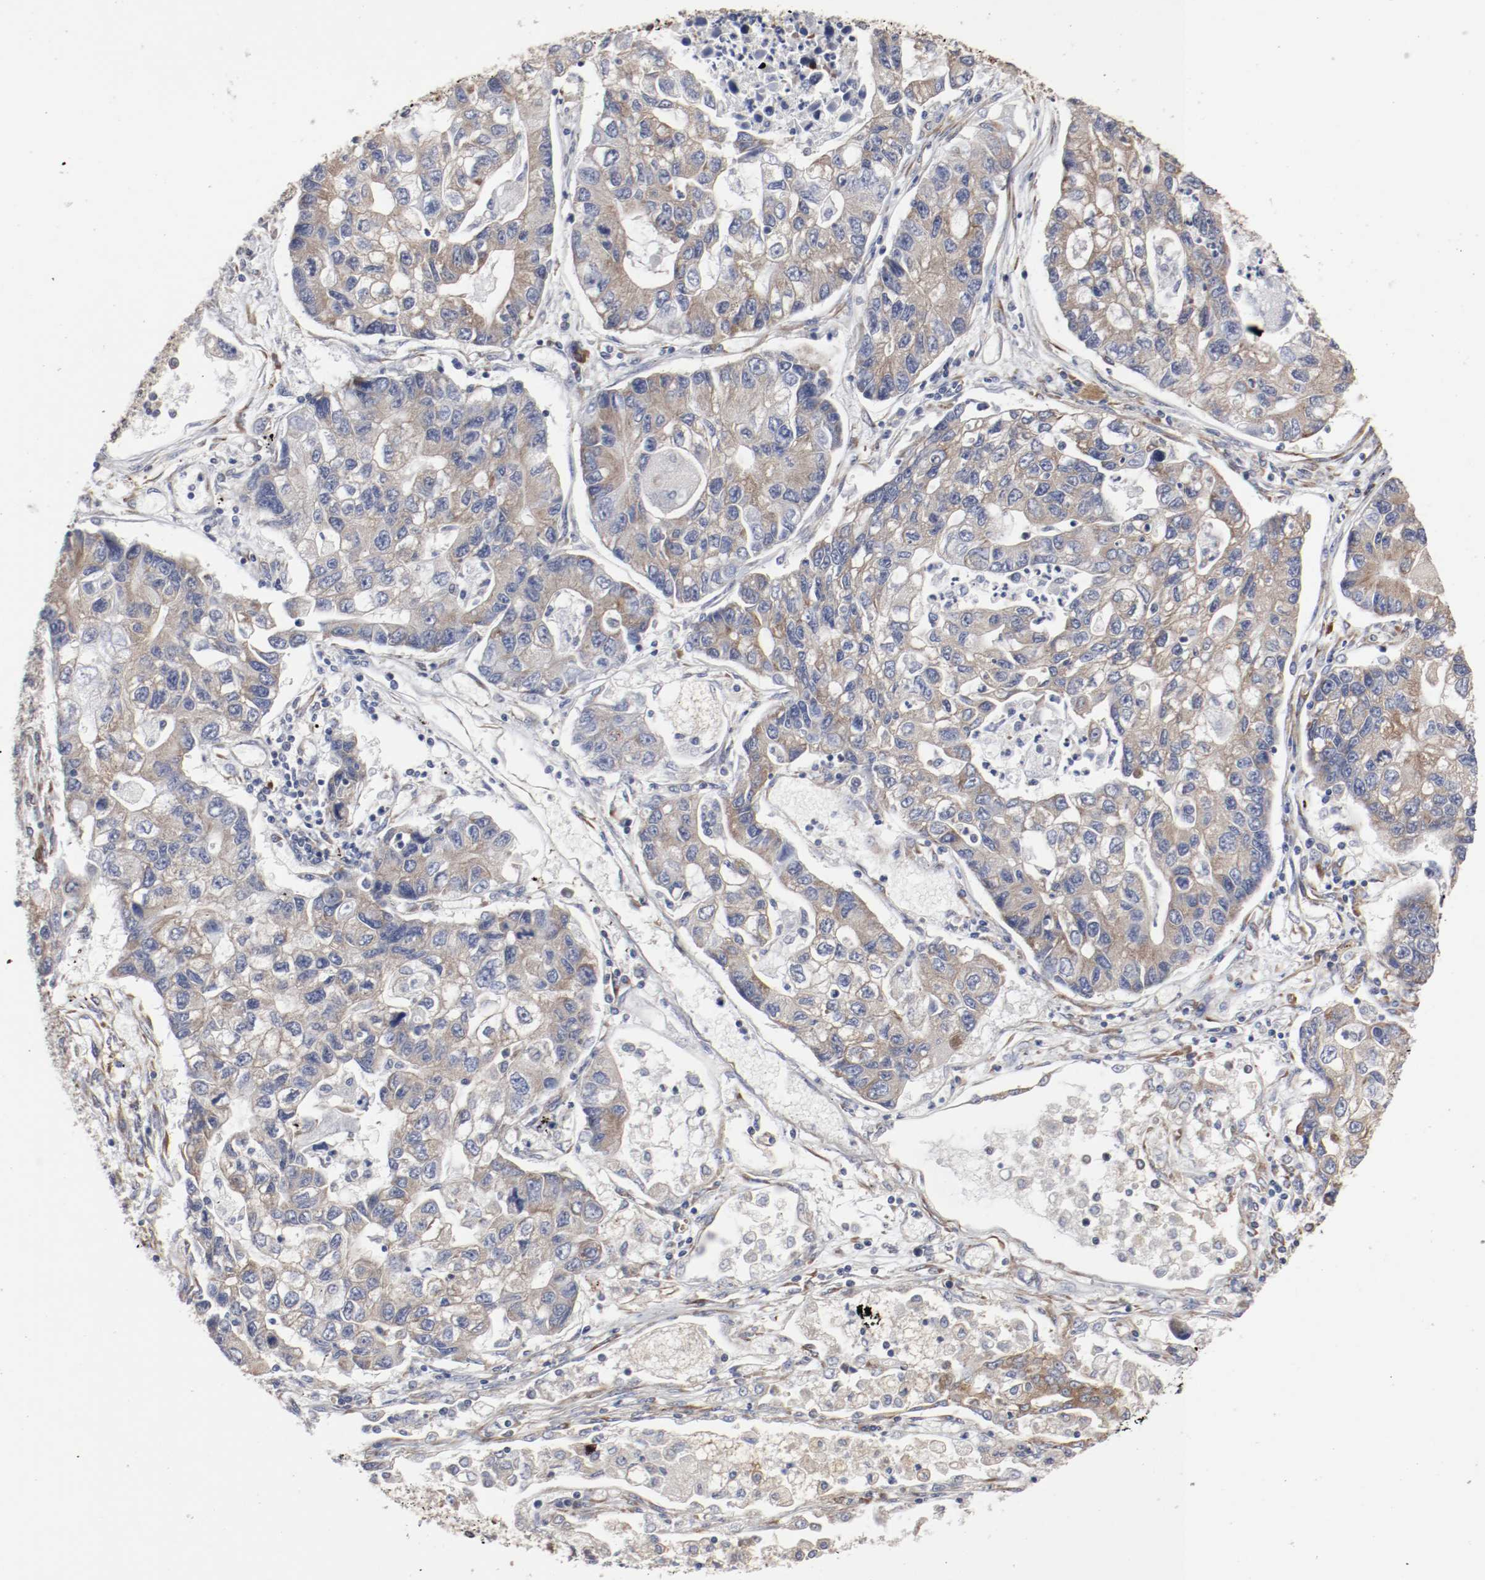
{"staining": {"intensity": "weak", "quantity": ">75%", "location": "cytoplasmic/membranous"}, "tissue": "lung cancer", "cell_type": "Tumor cells", "image_type": "cancer", "snomed": [{"axis": "morphology", "description": "Adenocarcinoma, NOS"}, {"axis": "topography", "description": "Lung"}], "caption": "Immunohistochemistry (IHC) histopathology image of neoplastic tissue: human adenocarcinoma (lung) stained using immunohistochemistry shows low levels of weak protein expression localized specifically in the cytoplasmic/membranous of tumor cells, appearing as a cytoplasmic/membranous brown color.", "gene": "FKBP3", "patient": {"sex": "female", "age": 51}}